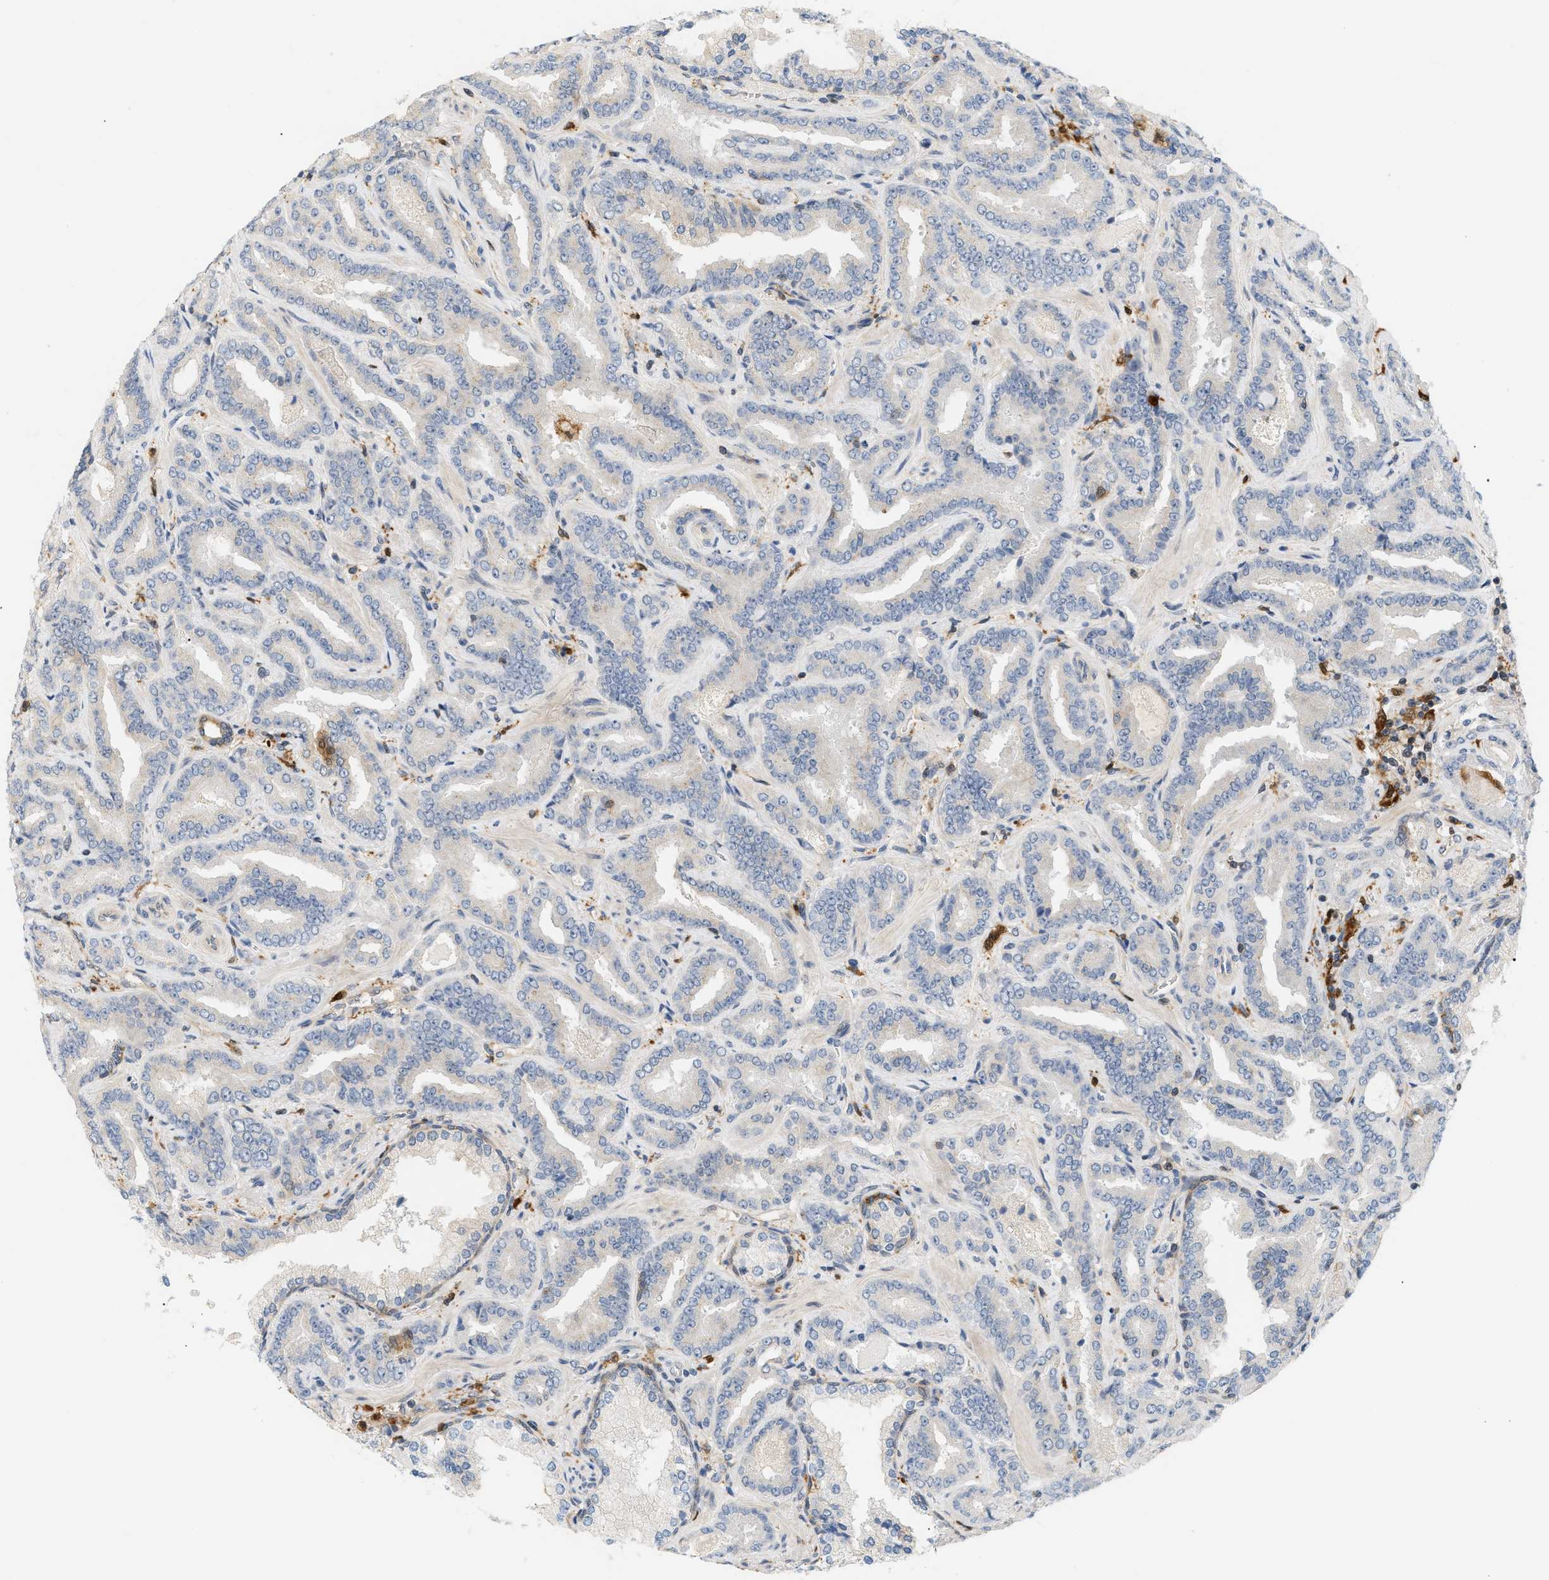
{"staining": {"intensity": "negative", "quantity": "none", "location": "none"}, "tissue": "prostate cancer", "cell_type": "Tumor cells", "image_type": "cancer", "snomed": [{"axis": "morphology", "description": "Adenocarcinoma, Low grade"}, {"axis": "topography", "description": "Prostate"}], "caption": "Adenocarcinoma (low-grade) (prostate) was stained to show a protein in brown. There is no significant staining in tumor cells. (DAB (3,3'-diaminobenzidine) immunohistochemistry with hematoxylin counter stain).", "gene": "PYCARD", "patient": {"sex": "male", "age": 60}}